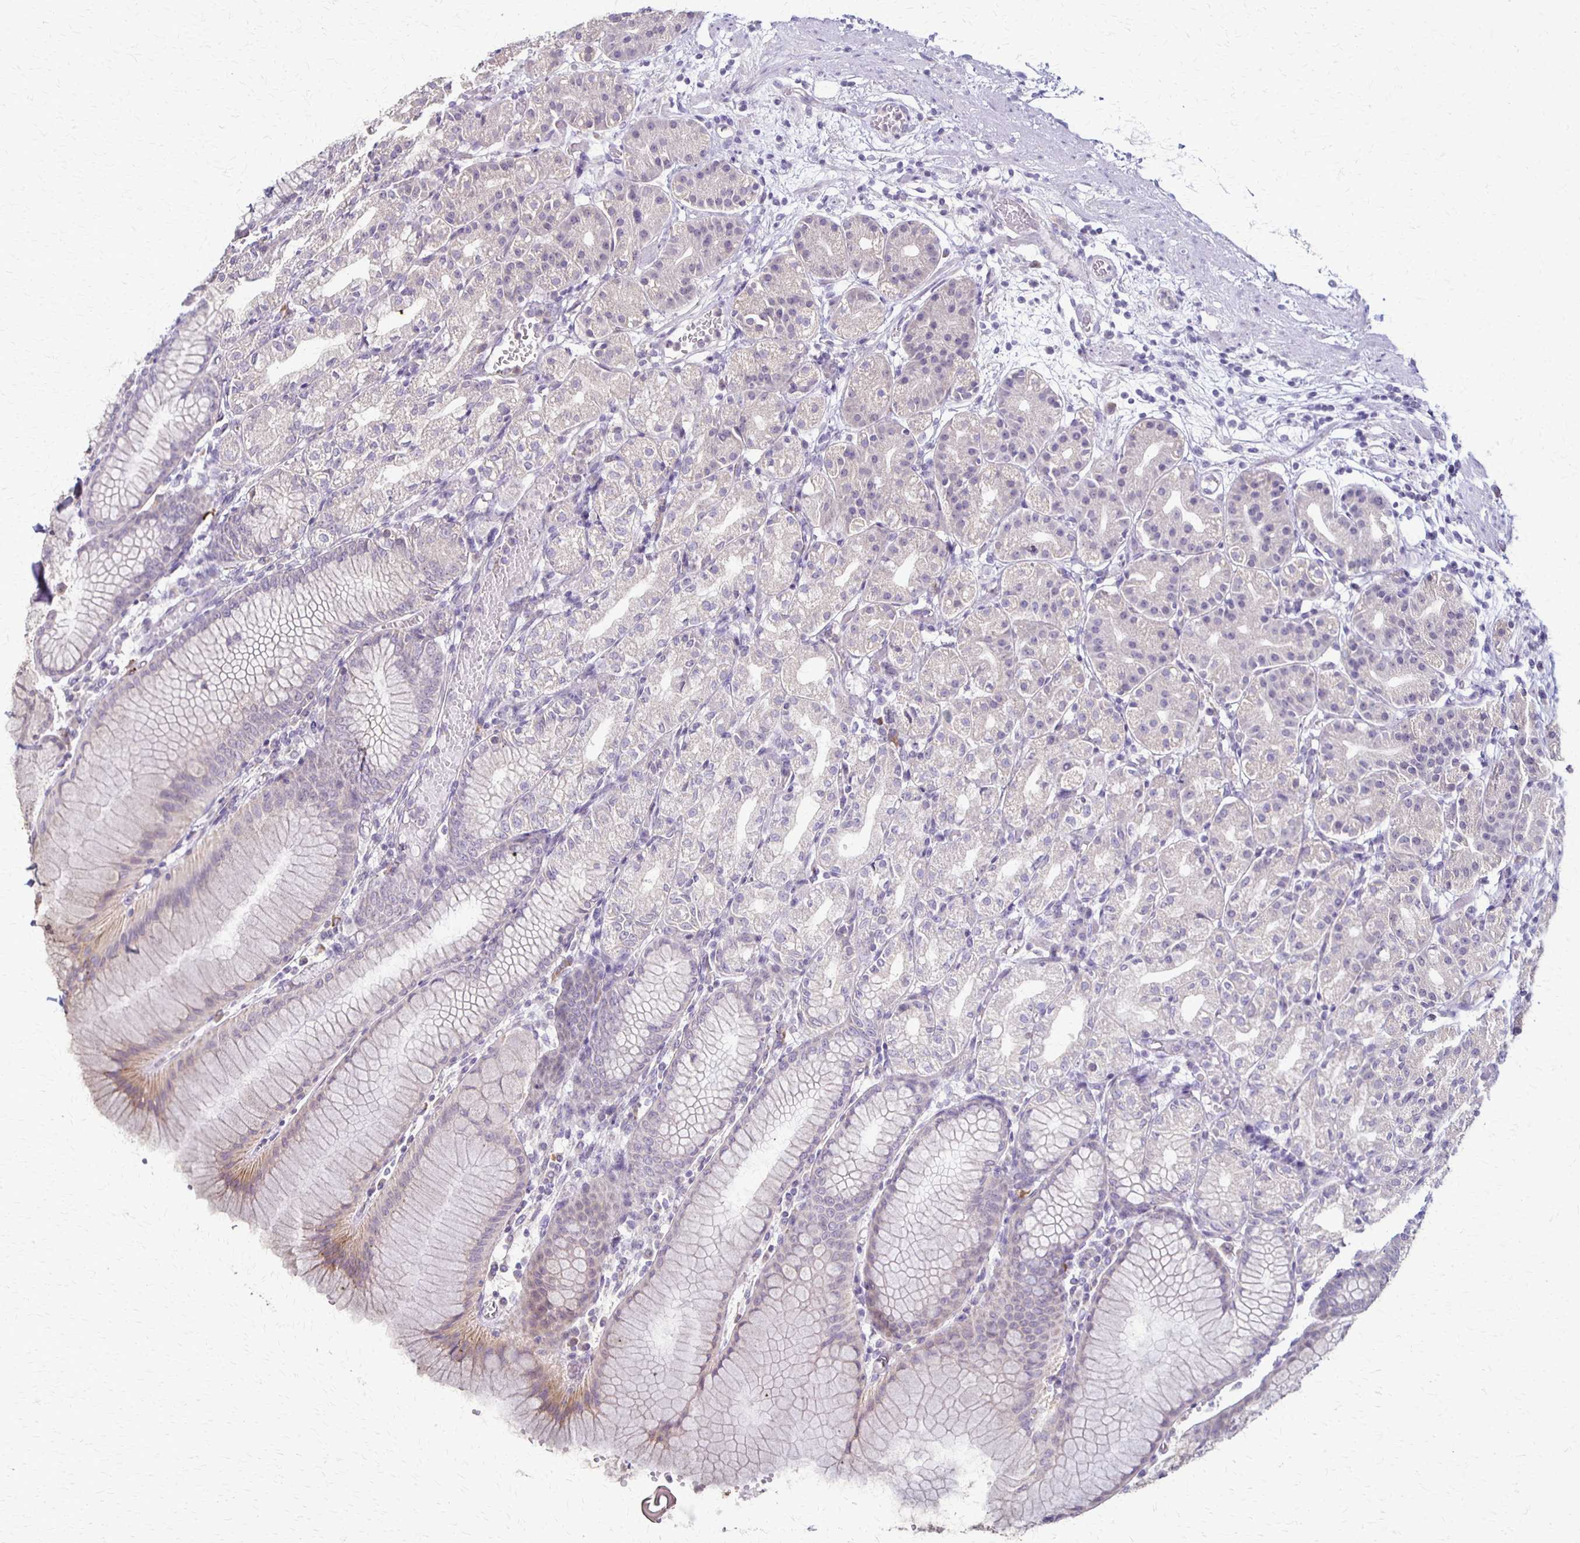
{"staining": {"intensity": "weak", "quantity": "<25%", "location": "cytoplasmic/membranous"}, "tissue": "stomach", "cell_type": "Glandular cells", "image_type": "normal", "snomed": [{"axis": "morphology", "description": "Normal tissue, NOS"}, {"axis": "topography", "description": "Stomach"}], "caption": "The image reveals no staining of glandular cells in normal stomach.", "gene": "SLC35E2B", "patient": {"sex": "female", "age": 57}}